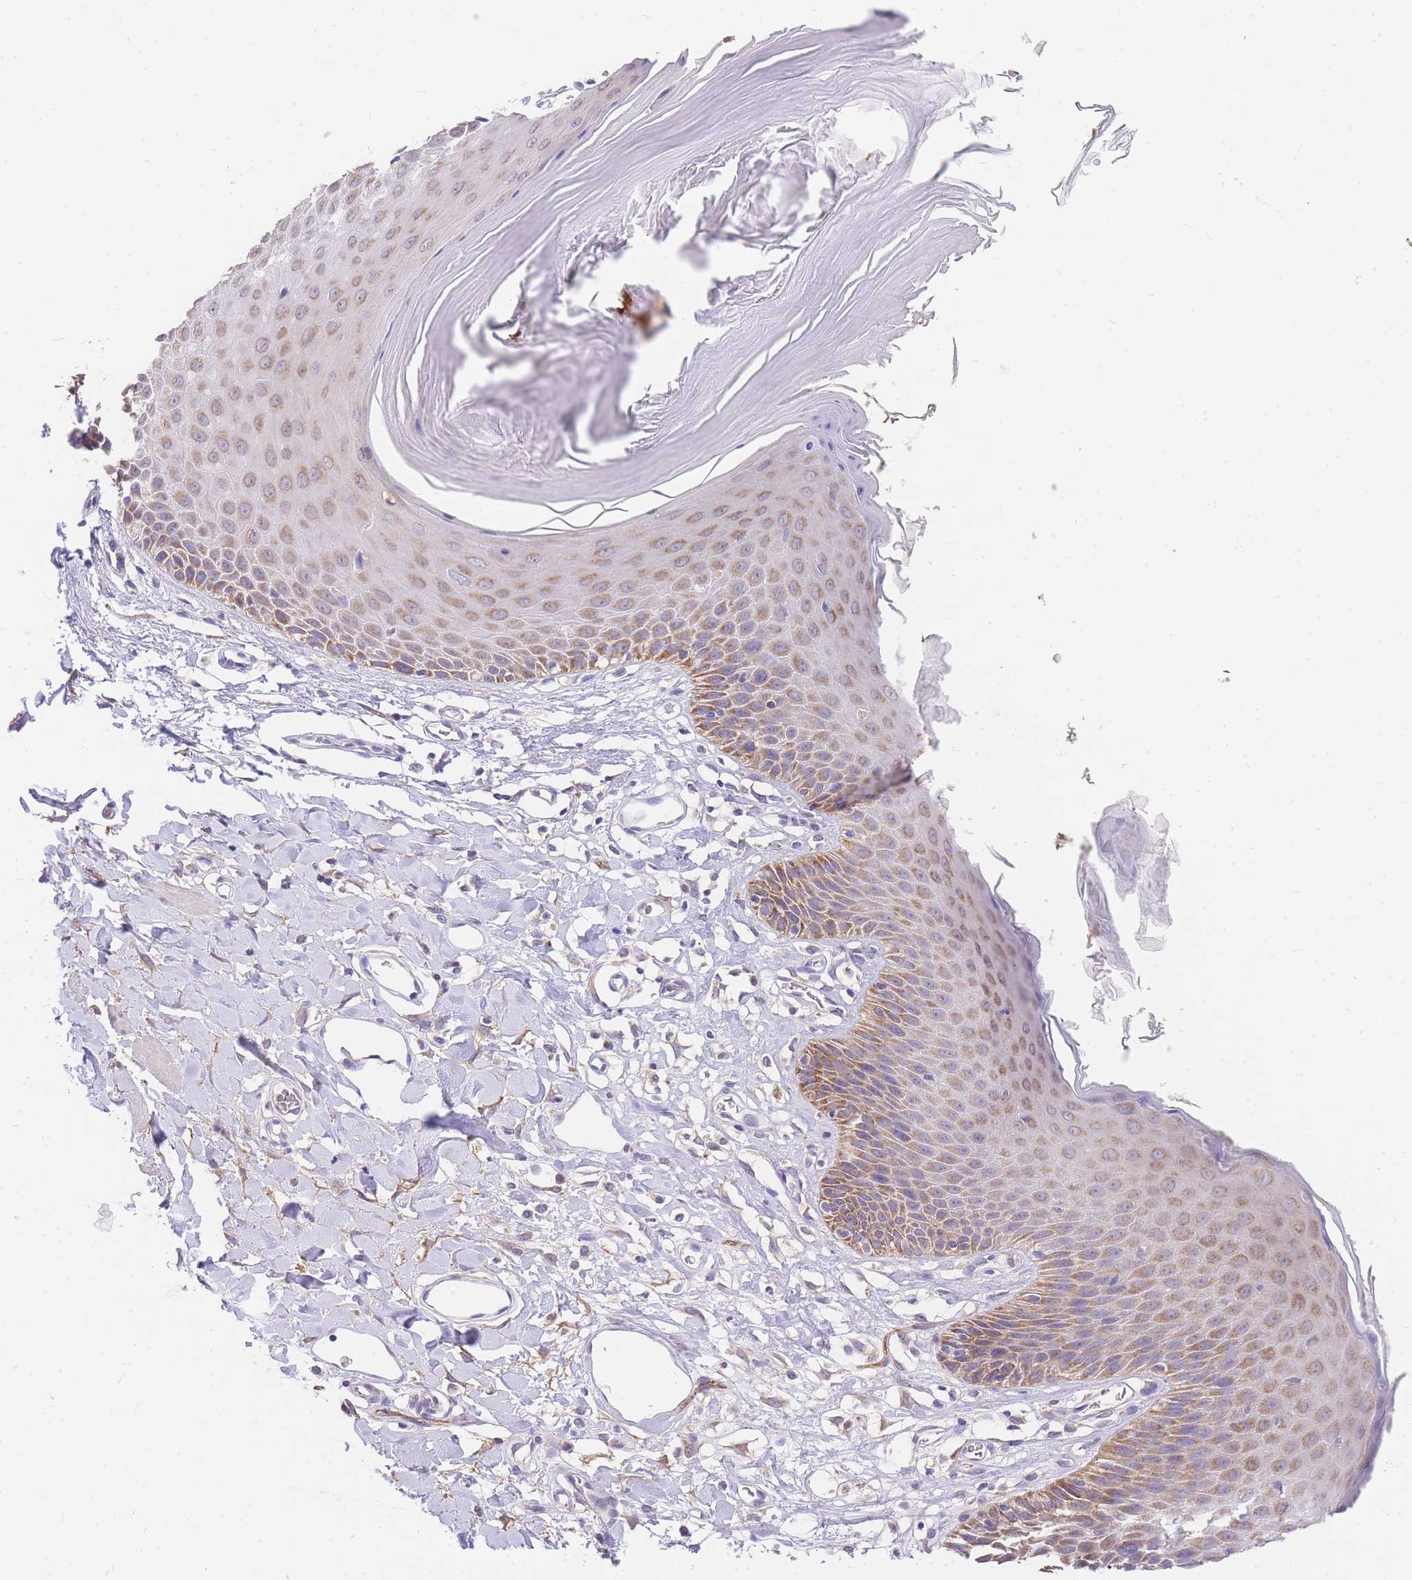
{"staining": {"intensity": "moderate", "quantity": "25%-75%", "location": "cytoplasmic/membranous"}, "tissue": "skin", "cell_type": "Epidermal cells", "image_type": "normal", "snomed": [{"axis": "morphology", "description": "Normal tissue, NOS"}, {"axis": "topography", "description": "Vulva"}], "caption": "The histopathology image displays immunohistochemical staining of benign skin. There is moderate cytoplasmic/membranous expression is appreciated in approximately 25%-75% of epidermal cells. (DAB IHC, brown staining for protein, blue staining for nuclei).", "gene": "C2orf88", "patient": {"sex": "female", "age": 68}}